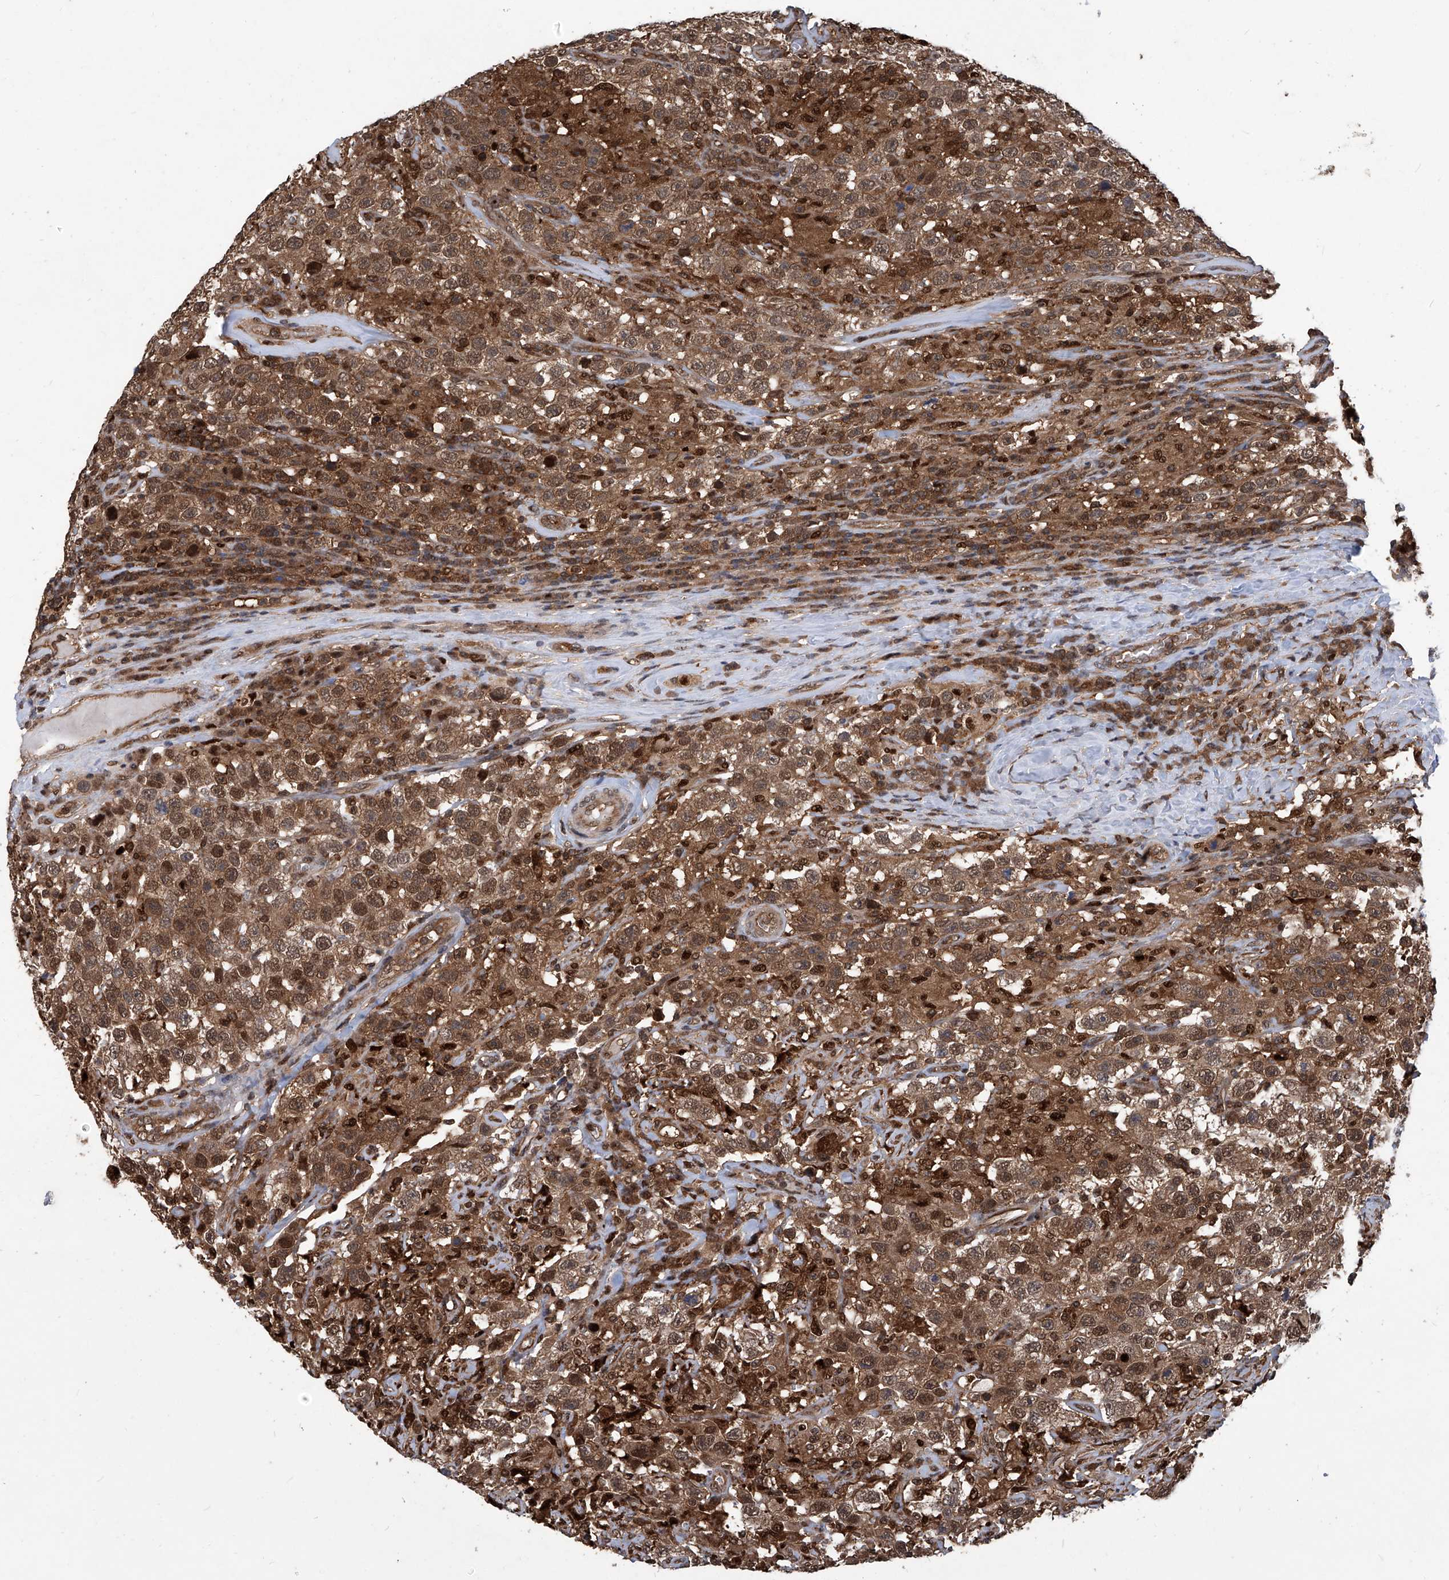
{"staining": {"intensity": "strong", "quantity": ">75%", "location": "cytoplasmic/membranous,nuclear"}, "tissue": "testis cancer", "cell_type": "Tumor cells", "image_type": "cancer", "snomed": [{"axis": "morphology", "description": "Seminoma, NOS"}, {"axis": "topography", "description": "Testis"}], "caption": "Seminoma (testis) tissue reveals strong cytoplasmic/membranous and nuclear staining in approximately >75% of tumor cells, visualized by immunohistochemistry. The staining was performed using DAB (3,3'-diaminobenzidine), with brown indicating positive protein expression. Nuclei are stained blue with hematoxylin.", "gene": "PSMB1", "patient": {"sex": "male", "age": 41}}